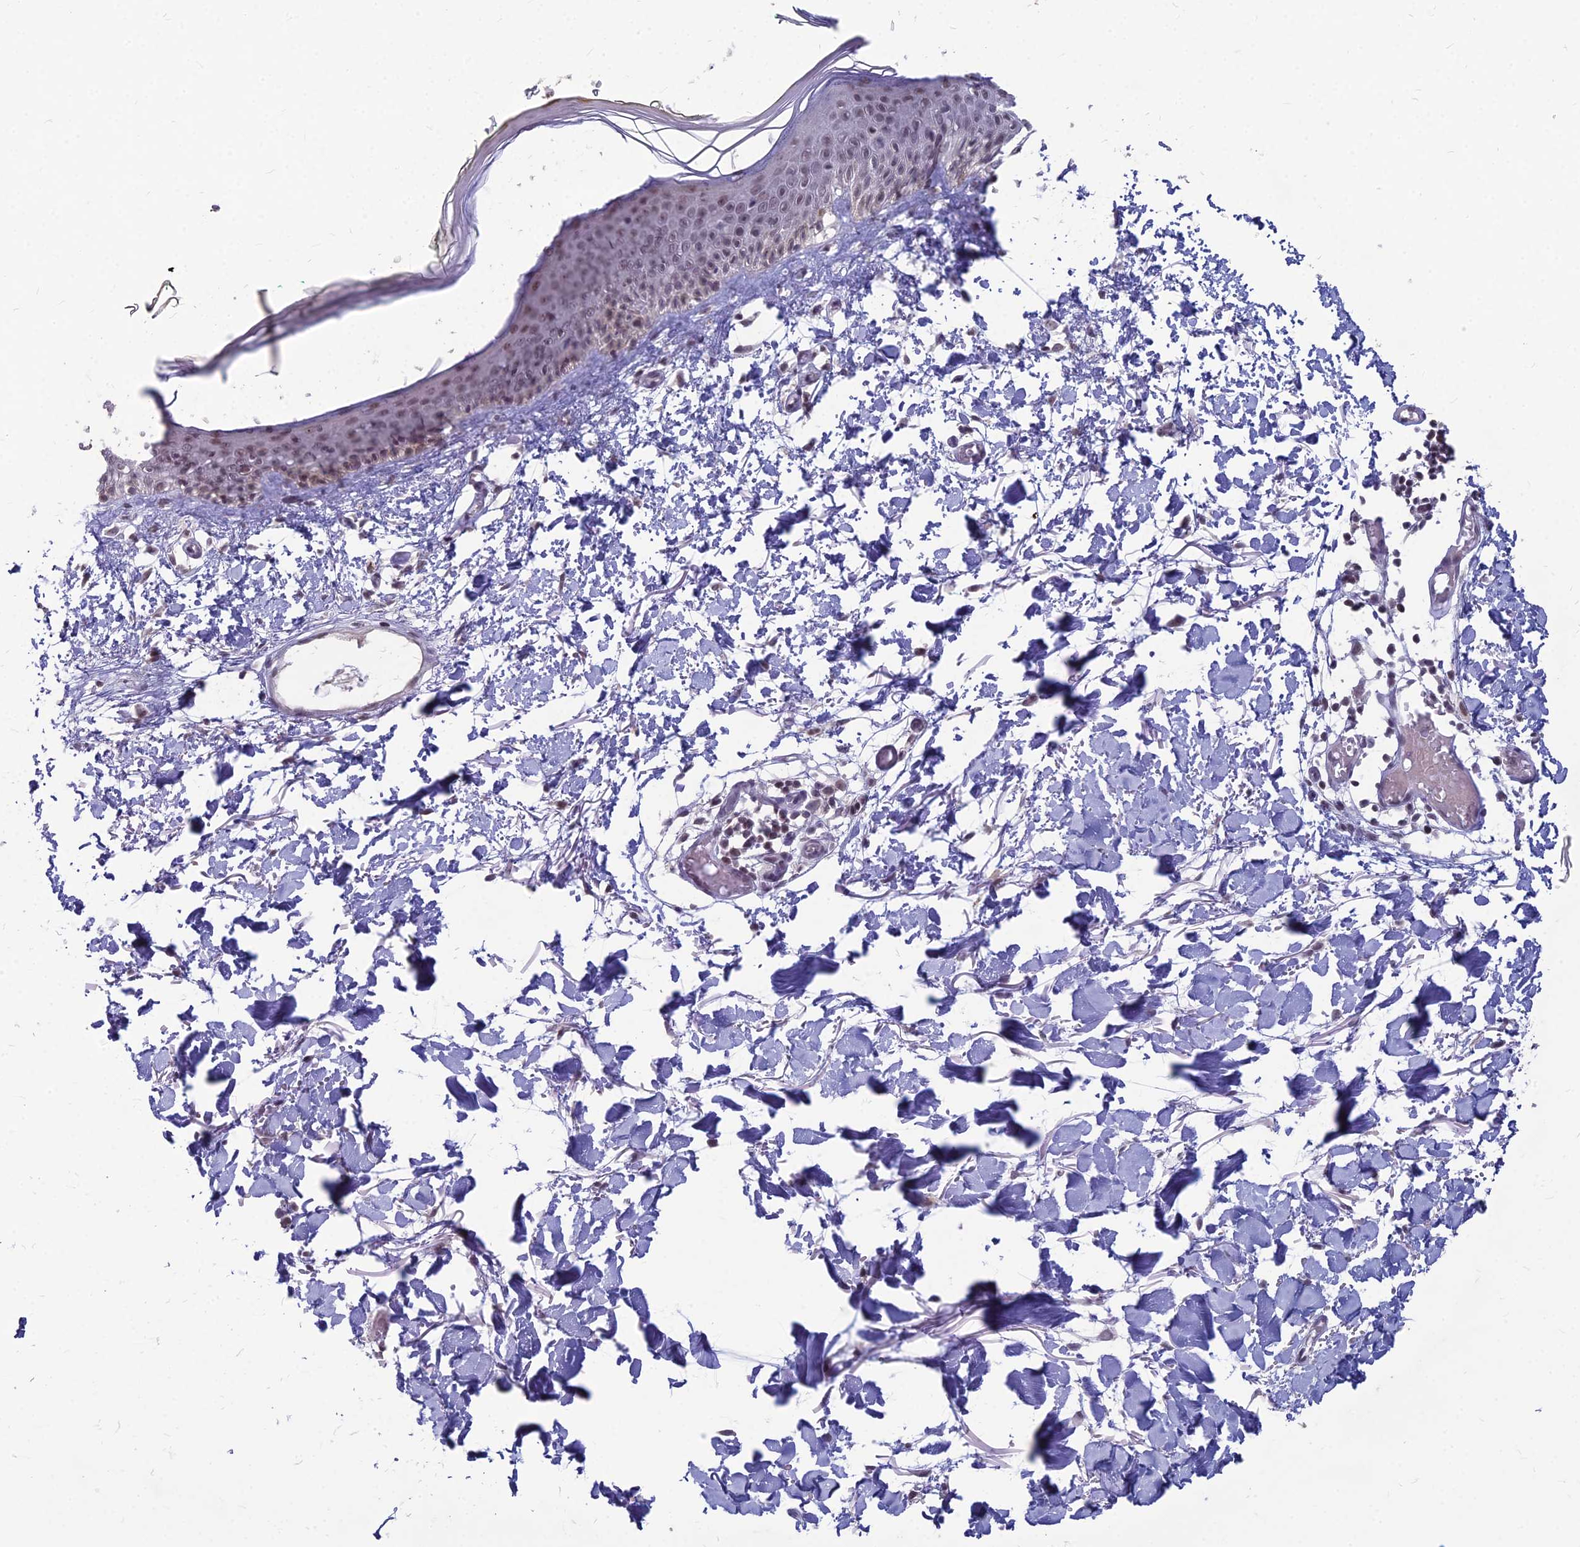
{"staining": {"intensity": "negative", "quantity": "none", "location": "none"}, "tissue": "skin", "cell_type": "Fibroblasts", "image_type": "normal", "snomed": [{"axis": "morphology", "description": "Normal tissue, NOS"}, {"axis": "topography", "description": "Skin"}], "caption": "An immunohistochemistry image of benign skin is shown. There is no staining in fibroblasts of skin. The staining is performed using DAB brown chromogen with nuclei counter-stained in using hematoxylin.", "gene": "KAT7", "patient": {"sex": "male", "age": 62}}